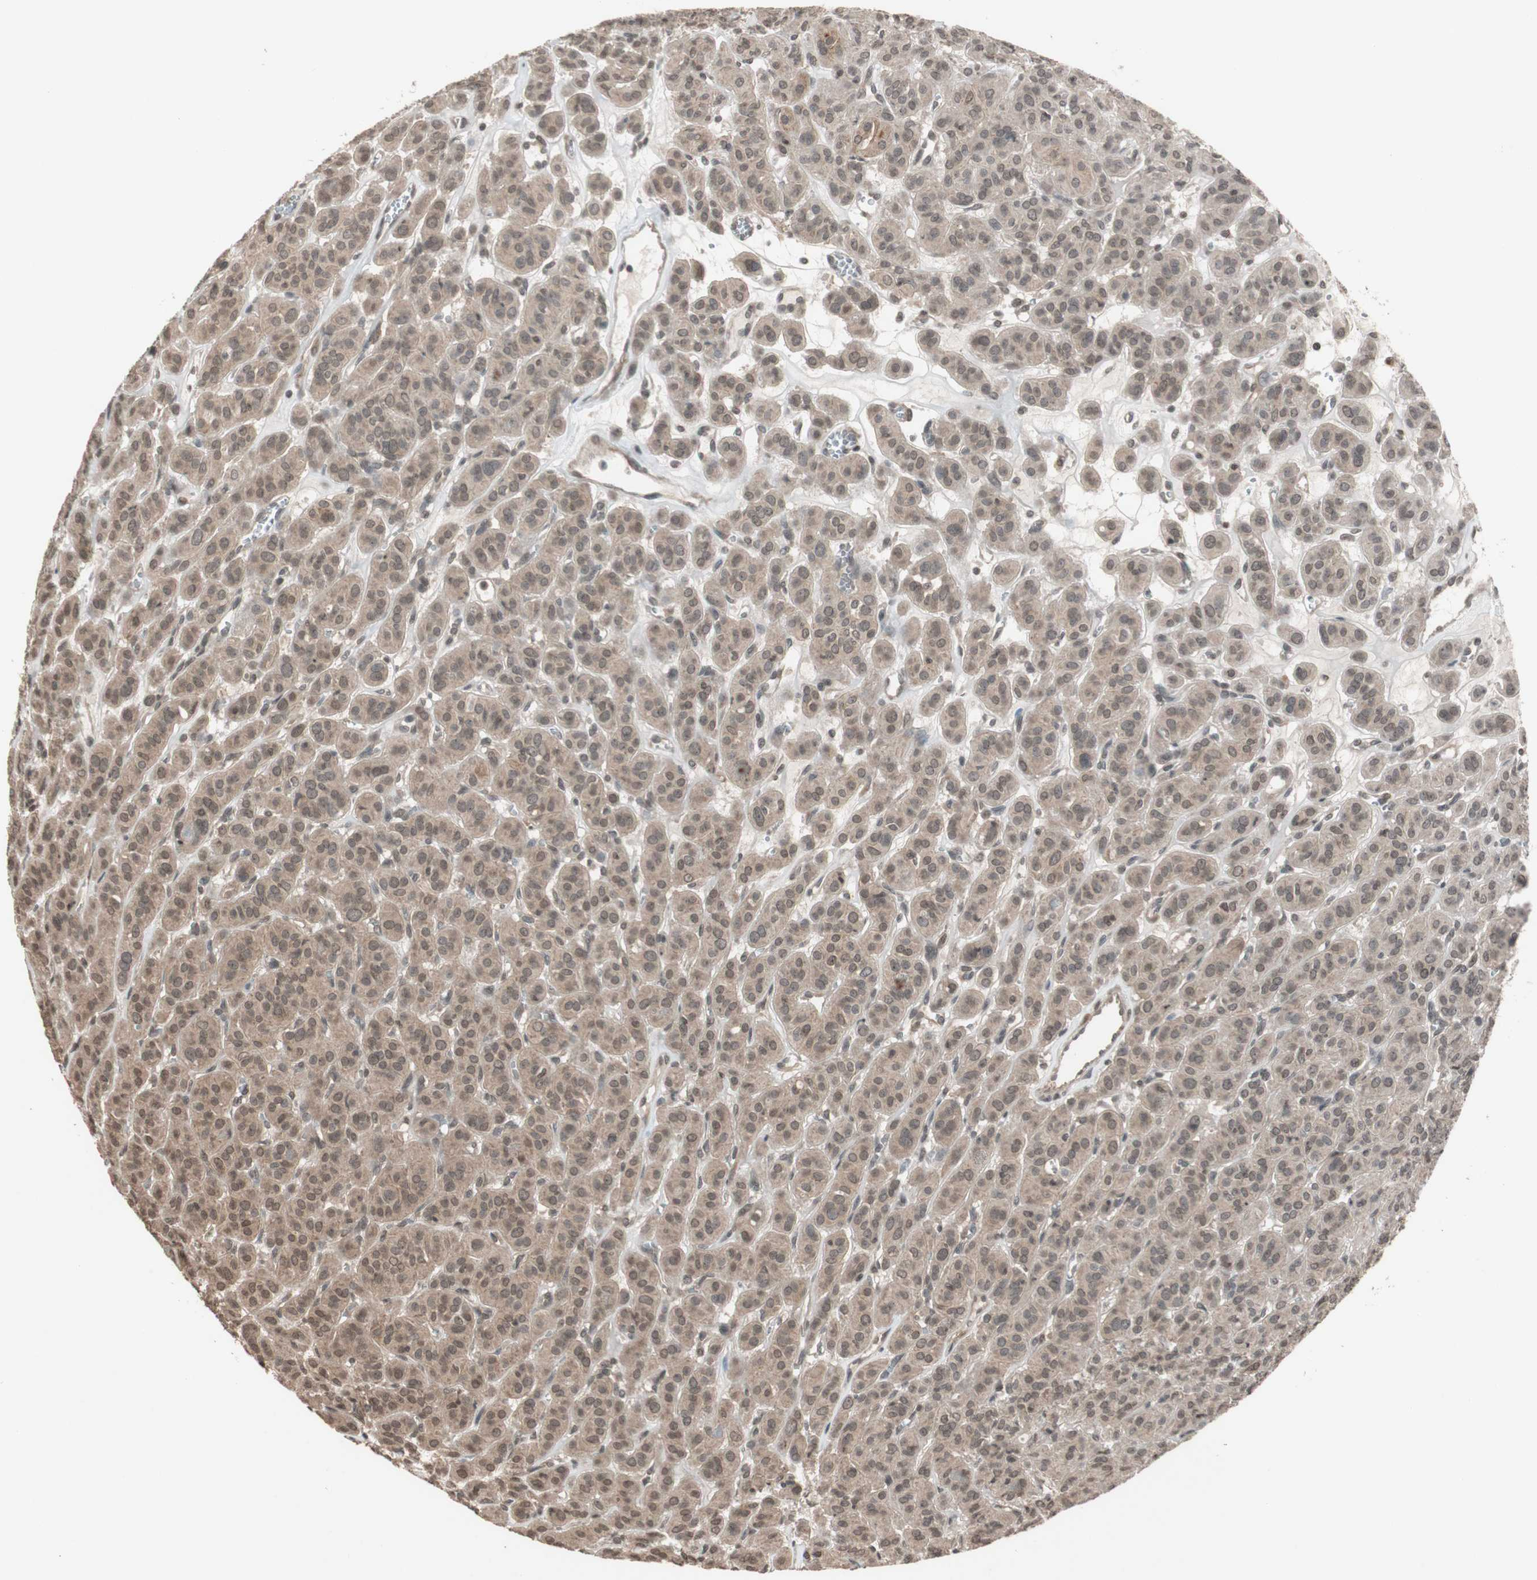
{"staining": {"intensity": "weak", "quantity": ">75%", "location": "cytoplasmic/membranous"}, "tissue": "thyroid cancer", "cell_type": "Tumor cells", "image_type": "cancer", "snomed": [{"axis": "morphology", "description": "Follicular adenoma carcinoma, NOS"}, {"axis": "topography", "description": "Thyroid gland"}], "caption": "Immunohistochemical staining of human thyroid follicular adenoma carcinoma exhibits low levels of weak cytoplasmic/membranous staining in about >75% of tumor cells.", "gene": "DRAP1", "patient": {"sex": "female", "age": 71}}